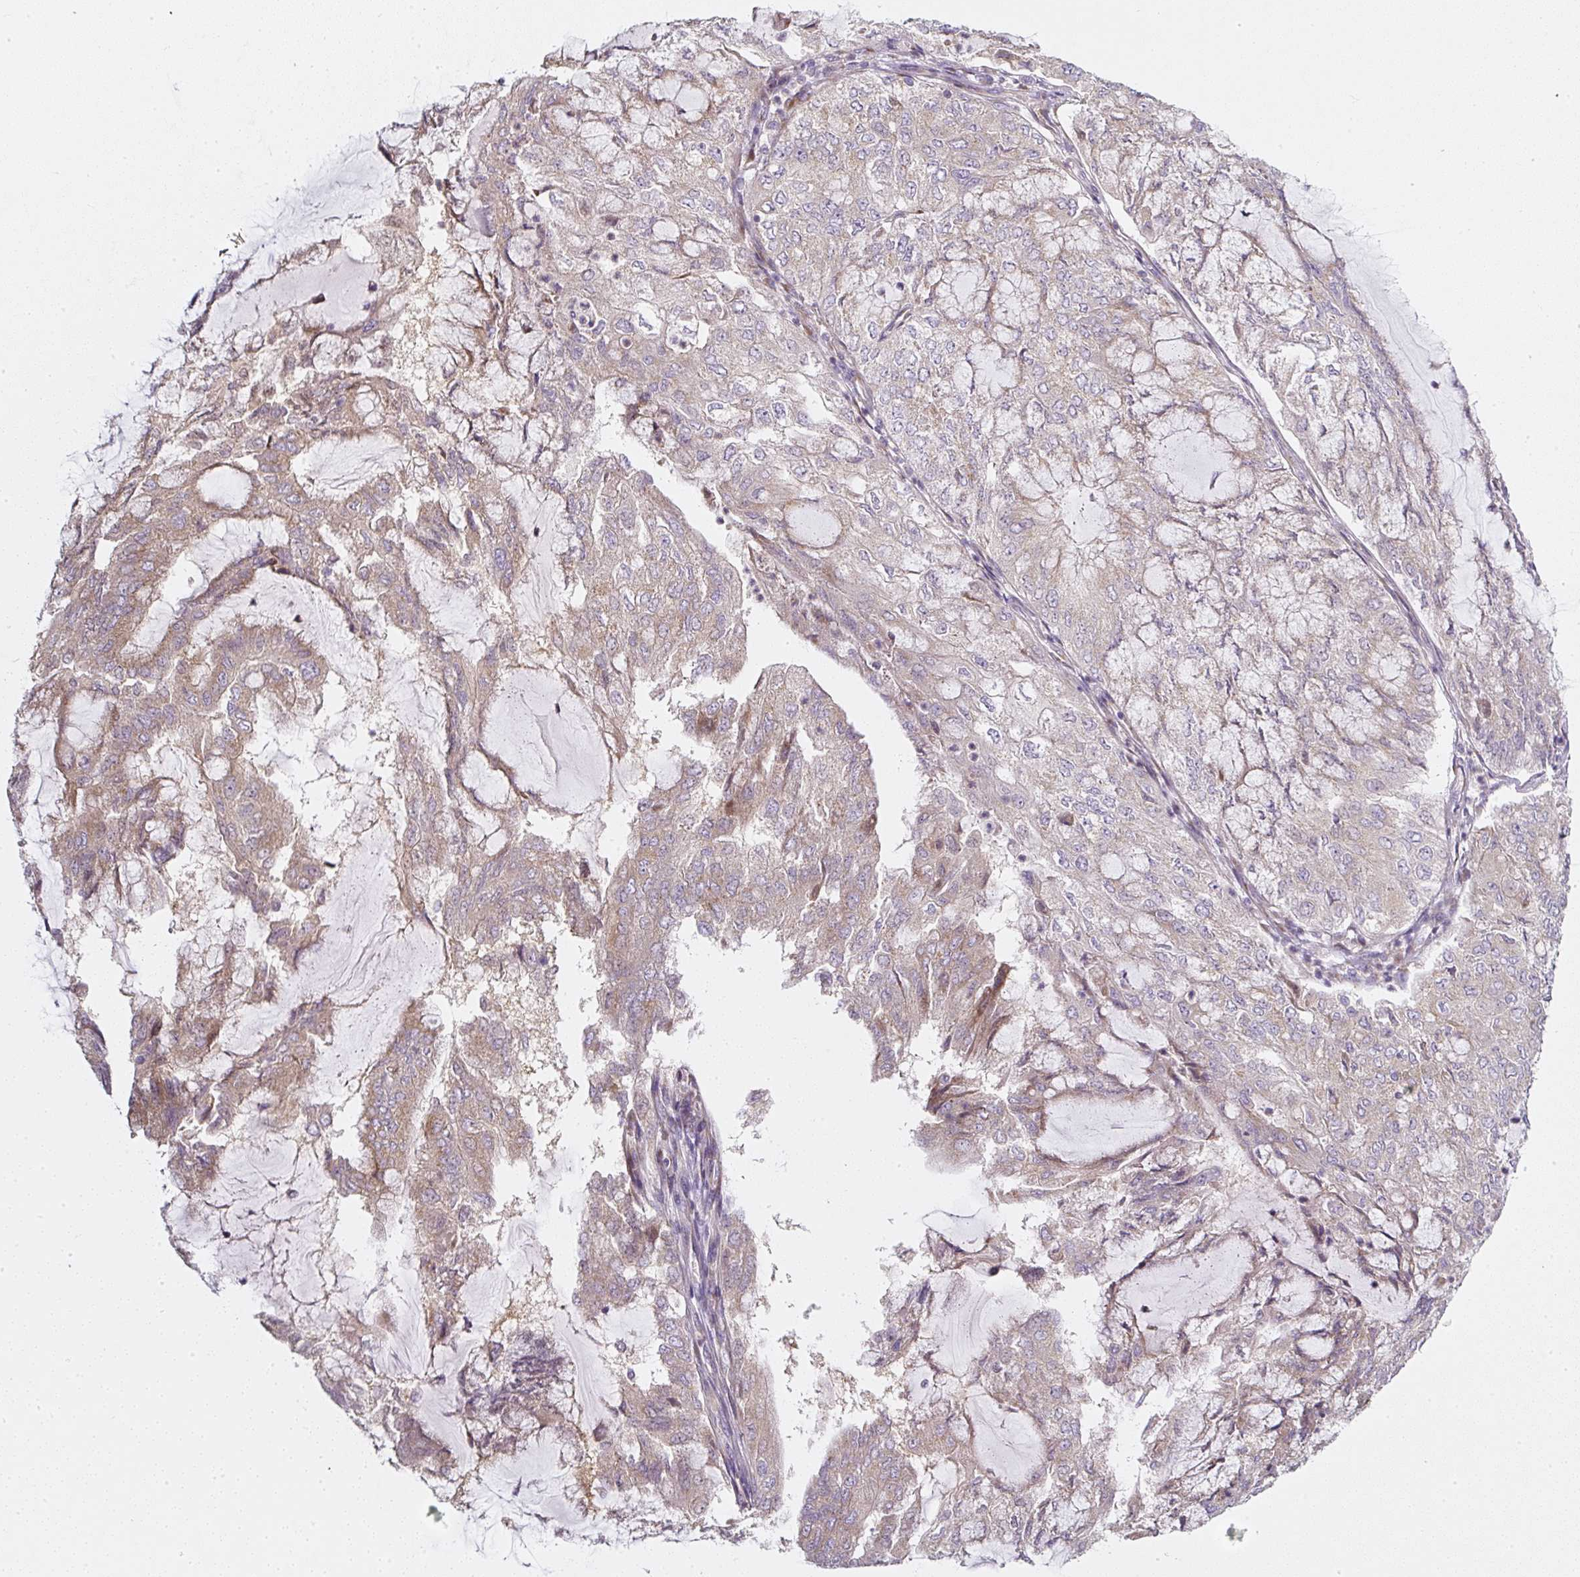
{"staining": {"intensity": "moderate", "quantity": "25%-75%", "location": "cytoplasmic/membranous"}, "tissue": "endometrial cancer", "cell_type": "Tumor cells", "image_type": "cancer", "snomed": [{"axis": "morphology", "description": "Adenocarcinoma, NOS"}, {"axis": "topography", "description": "Endometrium"}], "caption": "High-power microscopy captured an immunohistochemistry (IHC) image of endometrial cancer, revealing moderate cytoplasmic/membranous positivity in approximately 25%-75% of tumor cells. (Brightfield microscopy of DAB IHC at high magnification).", "gene": "MLX", "patient": {"sex": "female", "age": 81}}